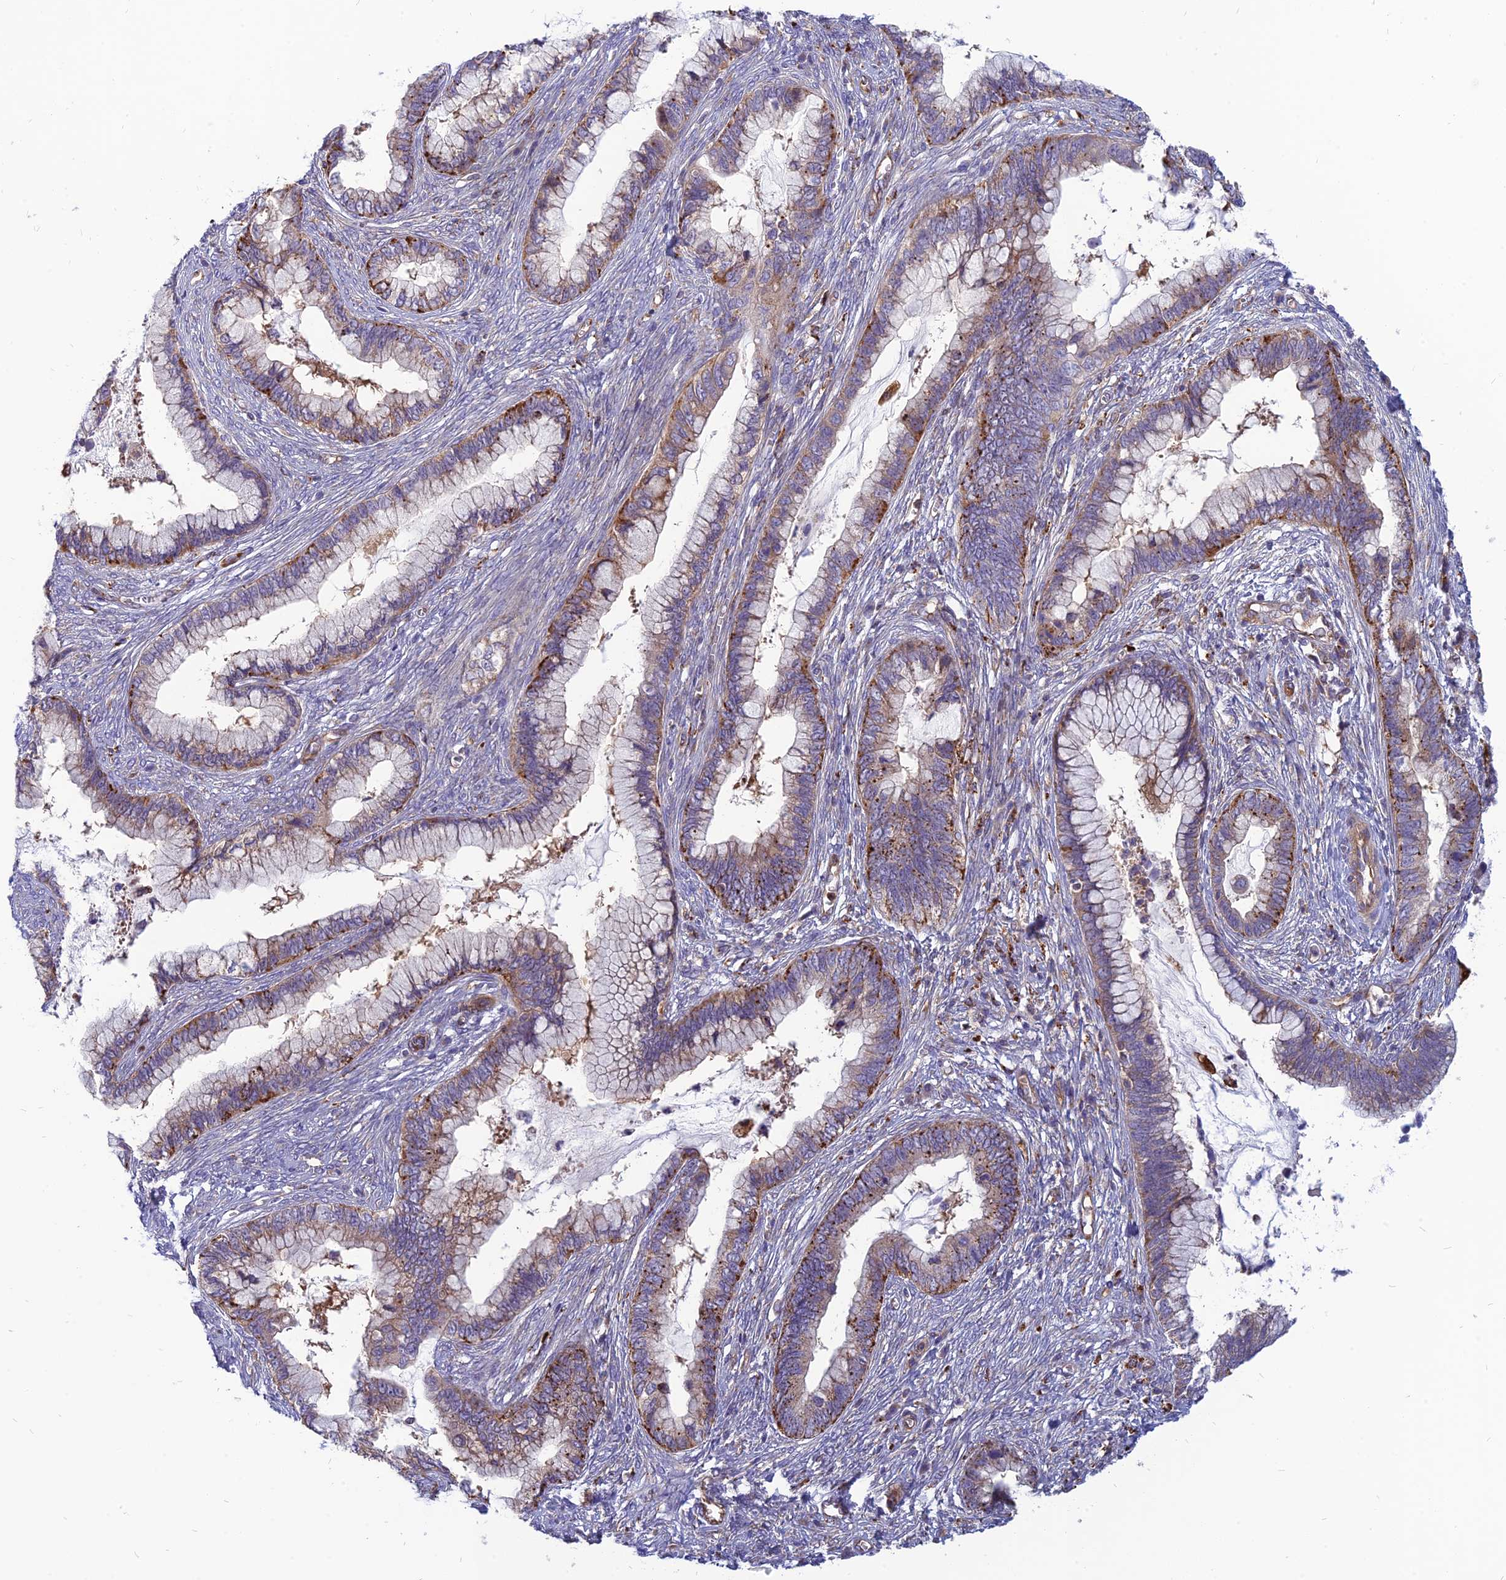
{"staining": {"intensity": "moderate", "quantity": "<25%", "location": "cytoplasmic/membranous"}, "tissue": "cervical cancer", "cell_type": "Tumor cells", "image_type": "cancer", "snomed": [{"axis": "morphology", "description": "Adenocarcinoma, NOS"}, {"axis": "topography", "description": "Cervix"}], "caption": "The photomicrograph exhibits immunohistochemical staining of adenocarcinoma (cervical). There is moderate cytoplasmic/membranous staining is present in approximately <25% of tumor cells.", "gene": "PHKA2", "patient": {"sex": "female", "age": 44}}